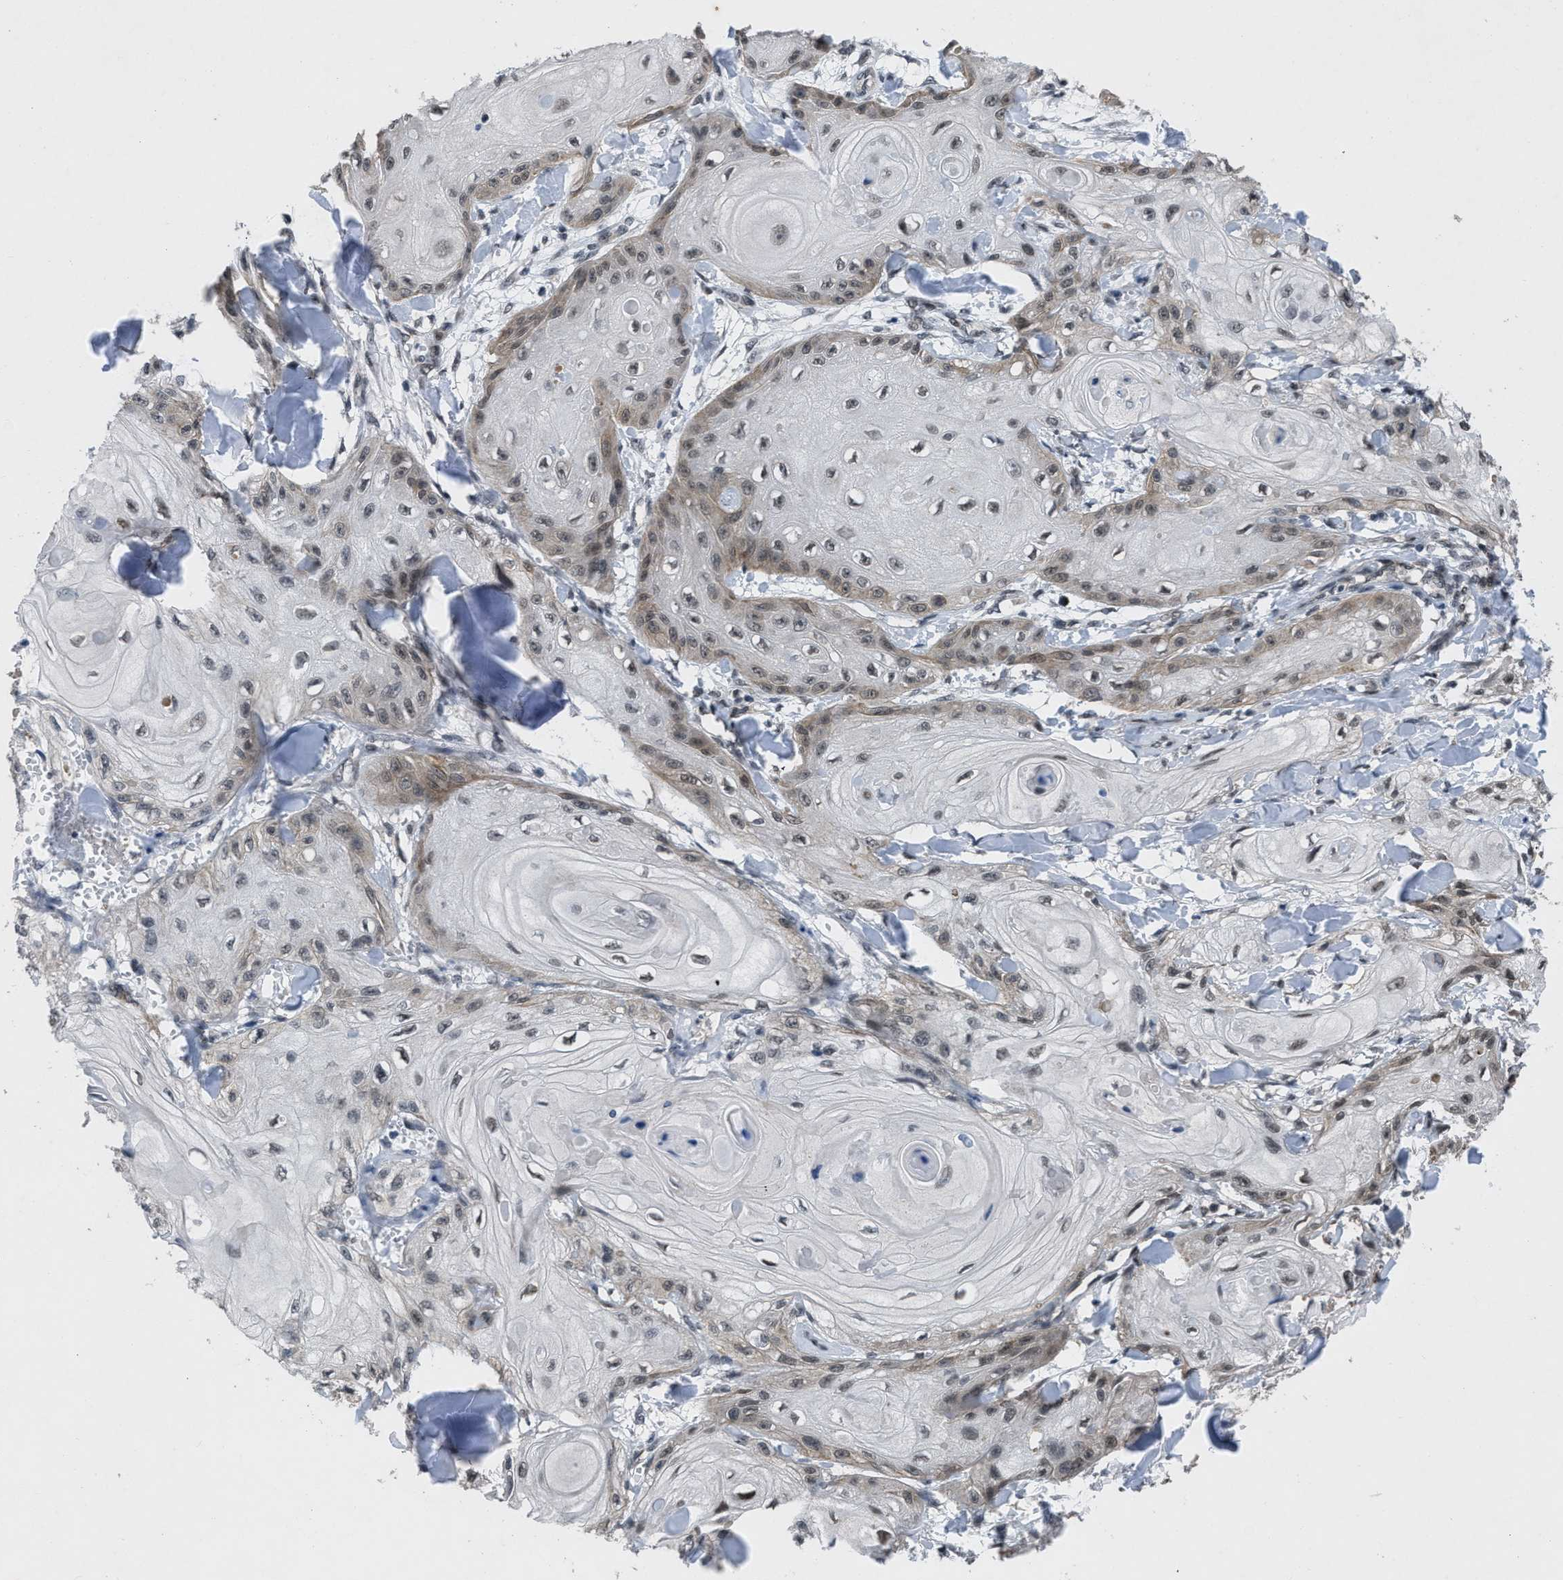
{"staining": {"intensity": "weak", "quantity": "<25%", "location": "cytoplasmic/membranous,nuclear"}, "tissue": "skin cancer", "cell_type": "Tumor cells", "image_type": "cancer", "snomed": [{"axis": "morphology", "description": "Squamous cell carcinoma, NOS"}, {"axis": "topography", "description": "Skin"}], "caption": "There is no significant positivity in tumor cells of skin squamous cell carcinoma. Brightfield microscopy of immunohistochemistry stained with DAB (3,3'-diaminobenzidine) (brown) and hematoxylin (blue), captured at high magnification.", "gene": "ZNHIT1", "patient": {"sex": "male", "age": 74}}